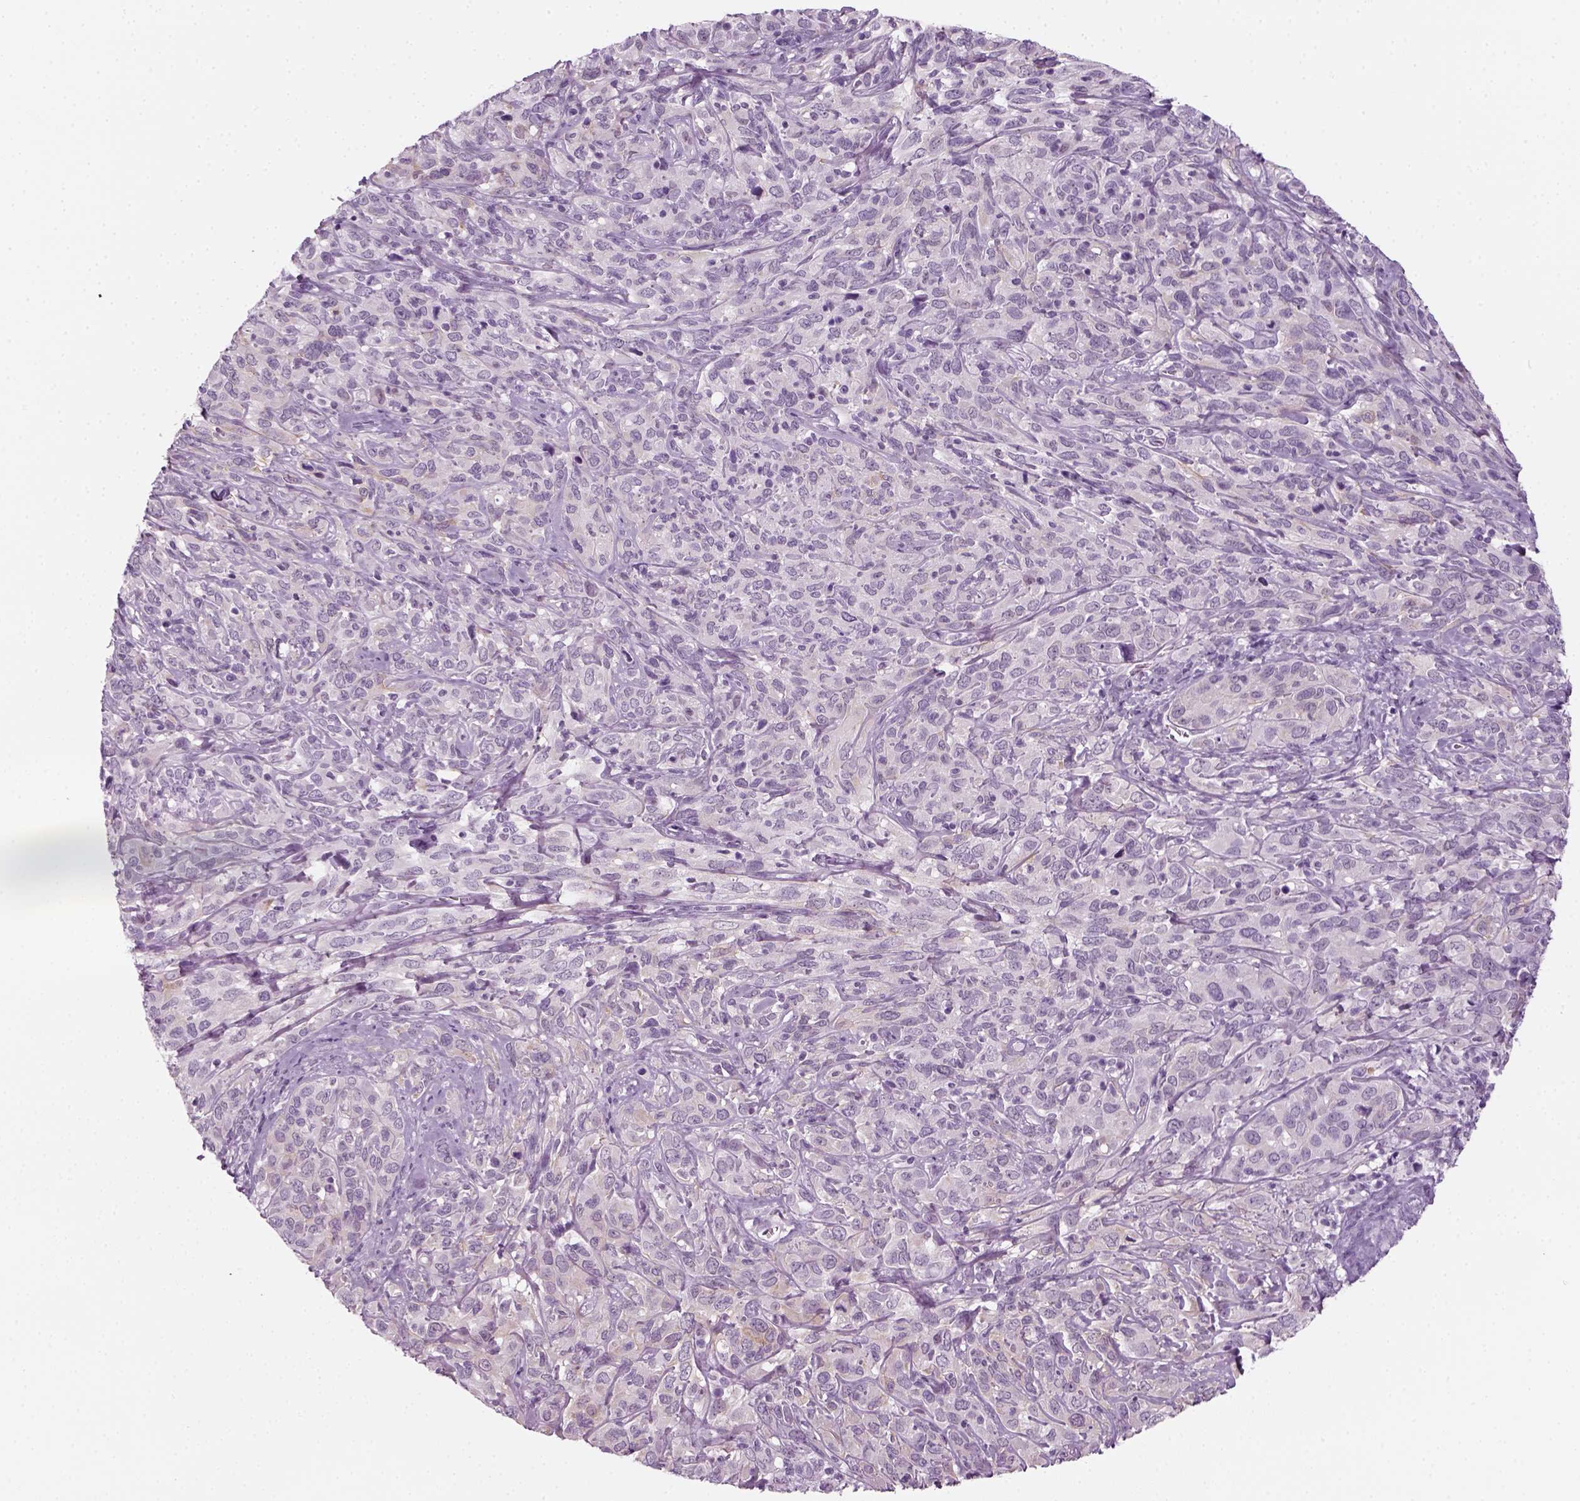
{"staining": {"intensity": "negative", "quantity": "none", "location": "none"}, "tissue": "cervical cancer", "cell_type": "Tumor cells", "image_type": "cancer", "snomed": [{"axis": "morphology", "description": "Normal tissue, NOS"}, {"axis": "morphology", "description": "Squamous cell carcinoma, NOS"}, {"axis": "topography", "description": "Cervix"}], "caption": "High power microscopy histopathology image of an IHC photomicrograph of cervical cancer (squamous cell carcinoma), revealing no significant expression in tumor cells. The staining is performed using DAB brown chromogen with nuclei counter-stained in using hematoxylin.", "gene": "KRT75", "patient": {"sex": "female", "age": 51}}